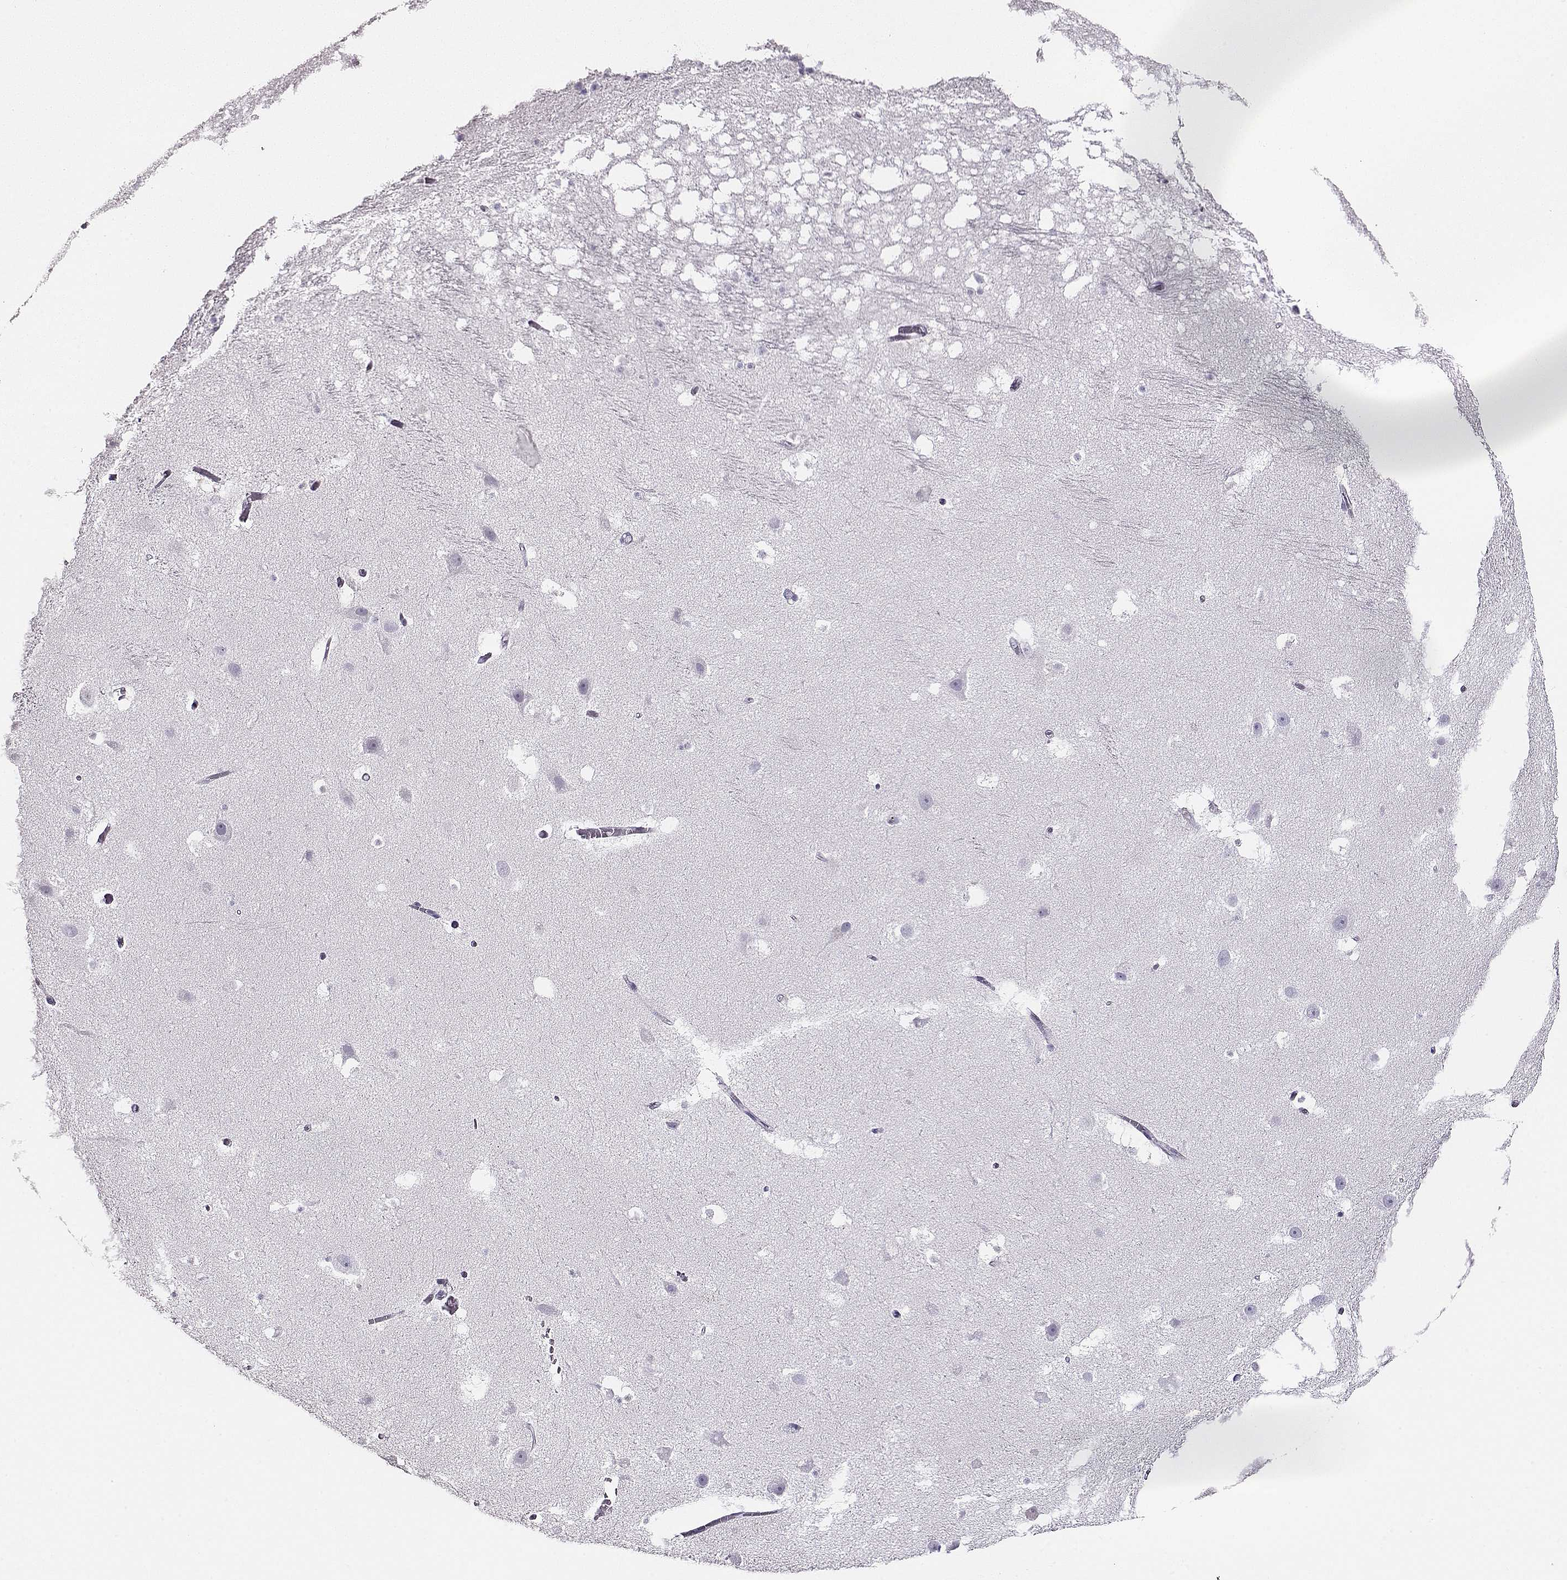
{"staining": {"intensity": "negative", "quantity": "none", "location": "none"}, "tissue": "hippocampus", "cell_type": "Glial cells", "image_type": "normal", "snomed": [{"axis": "morphology", "description": "Normal tissue, NOS"}, {"axis": "topography", "description": "Hippocampus"}], "caption": "IHC histopathology image of normal hippocampus stained for a protein (brown), which reveals no expression in glial cells.", "gene": "CCR8", "patient": {"sex": "male", "age": 26}}